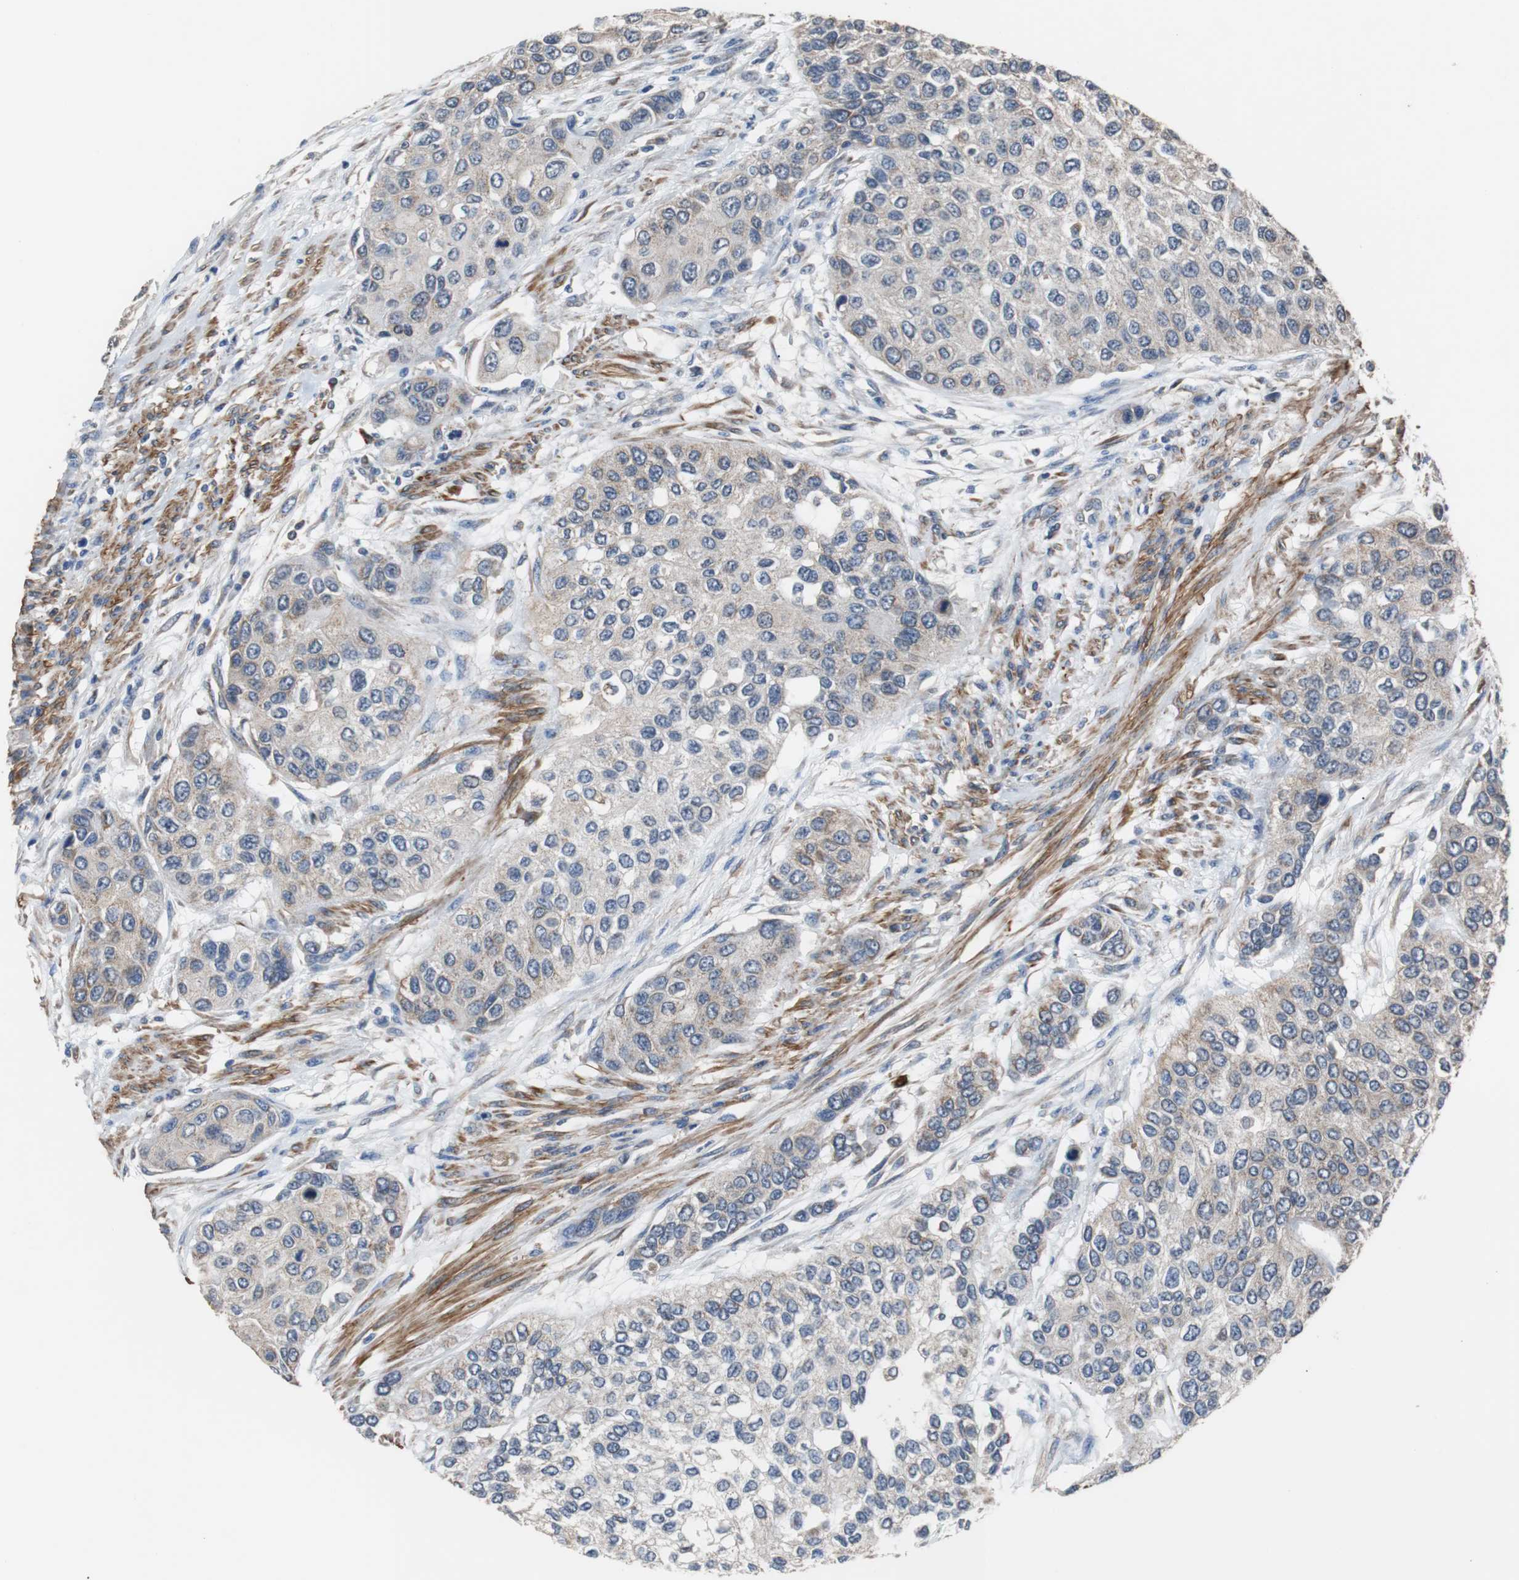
{"staining": {"intensity": "weak", "quantity": "25%-75%", "location": "cytoplasmic/membranous"}, "tissue": "urothelial cancer", "cell_type": "Tumor cells", "image_type": "cancer", "snomed": [{"axis": "morphology", "description": "Urothelial carcinoma, High grade"}, {"axis": "topography", "description": "Urinary bladder"}], "caption": "Urothelial cancer stained with IHC shows weak cytoplasmic/membranous staining in approximately 25%-75% of tumor cells. (Brightfield microscopy of DAB IHC at high magnification).", "gene": "PITRM1", "patient": {"sex": "female", "age": 56}}